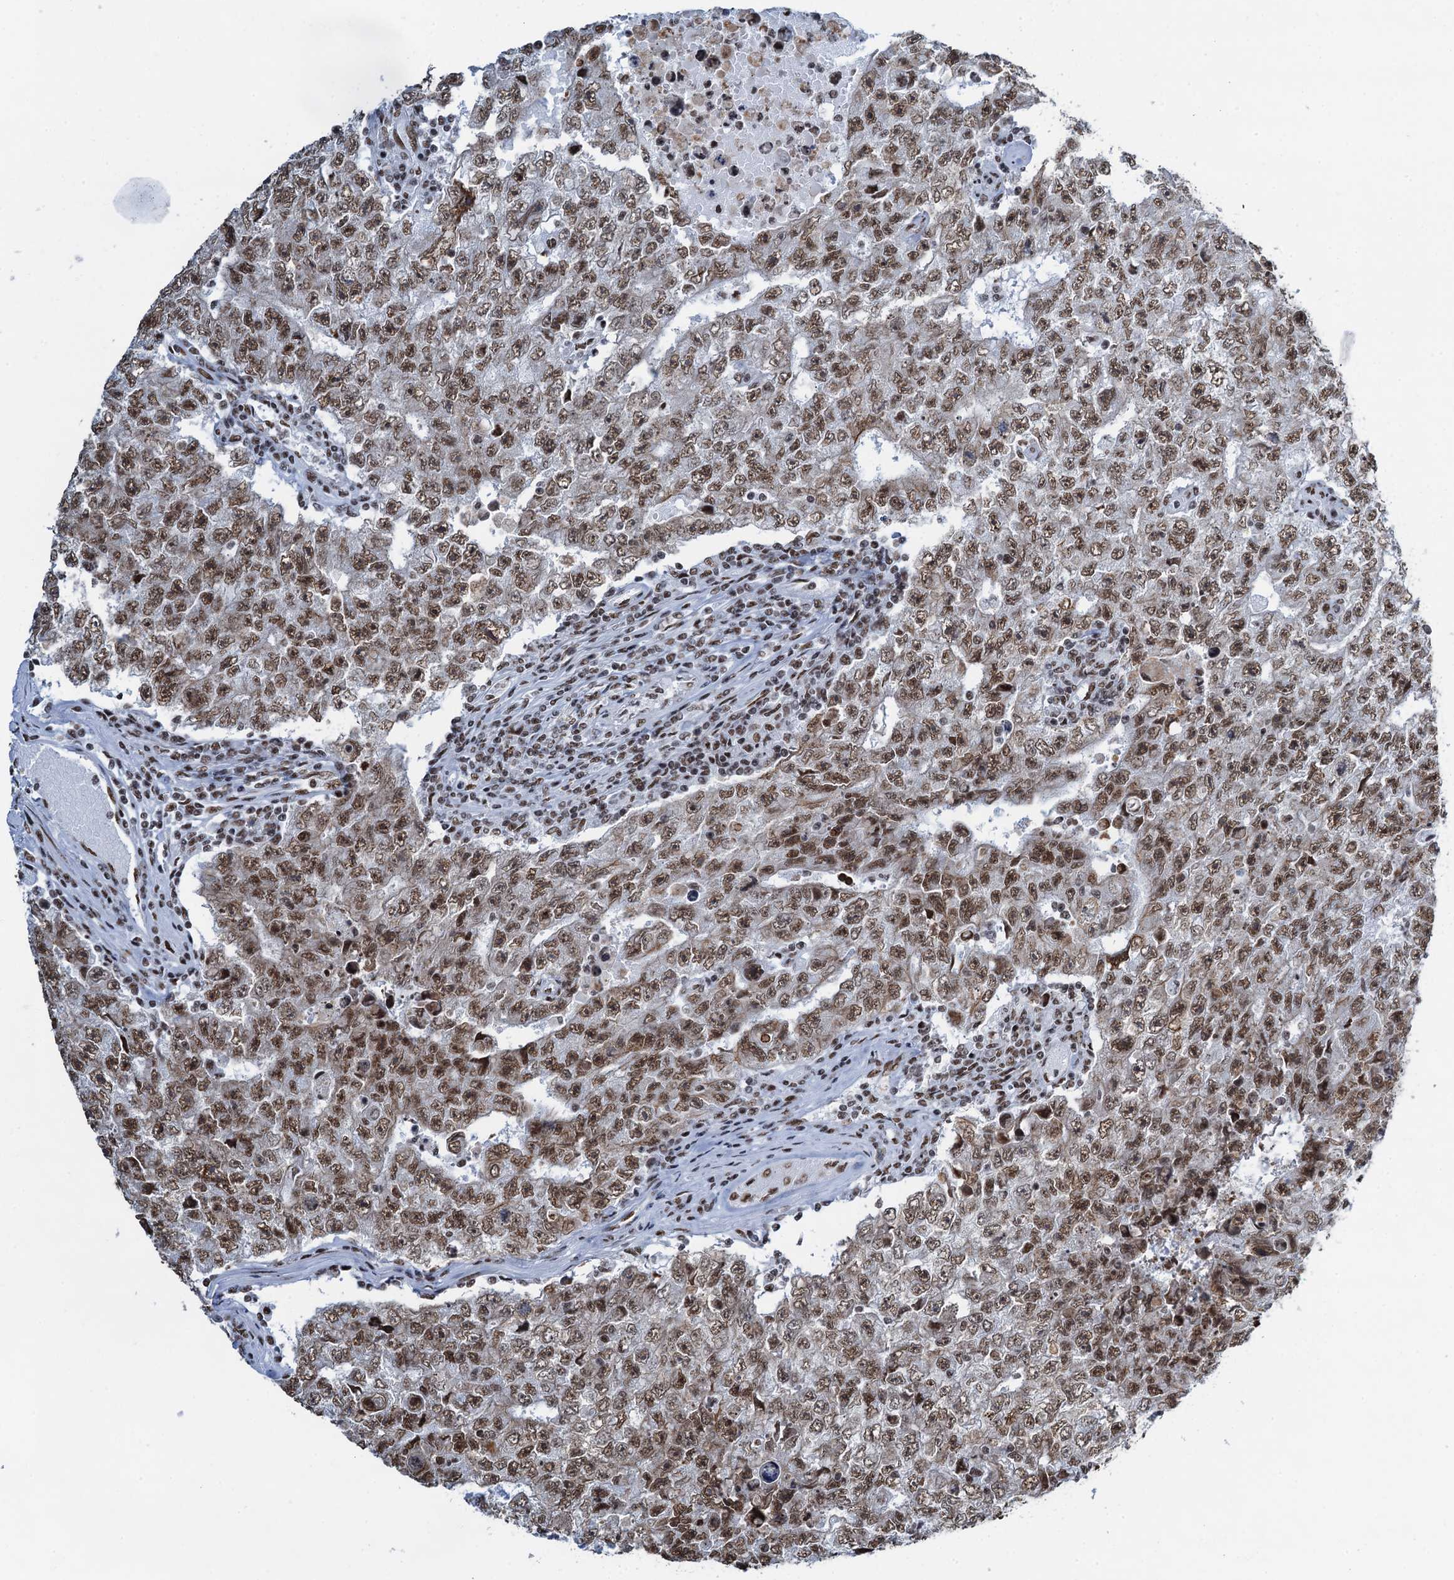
{"staining": {"intensity": "moderate", "quantity": ">75%", "location": "nuclear"}, "tissue": "testis cancer", "cell_type": "Tumor cells", "image_type": "cancer", "snomed": [{"axis": "morphology", "description": "Carcinoma, Embryonal, NOS"}, {"axis": "topography", "description": "Testis"}], "caption": "Moderate nuclear expression is present in about >75% of tumor cells in embryonal carcinoma (testis).", "gene": "ZNF609", "patient": {"sex": "male", "age": 17}}